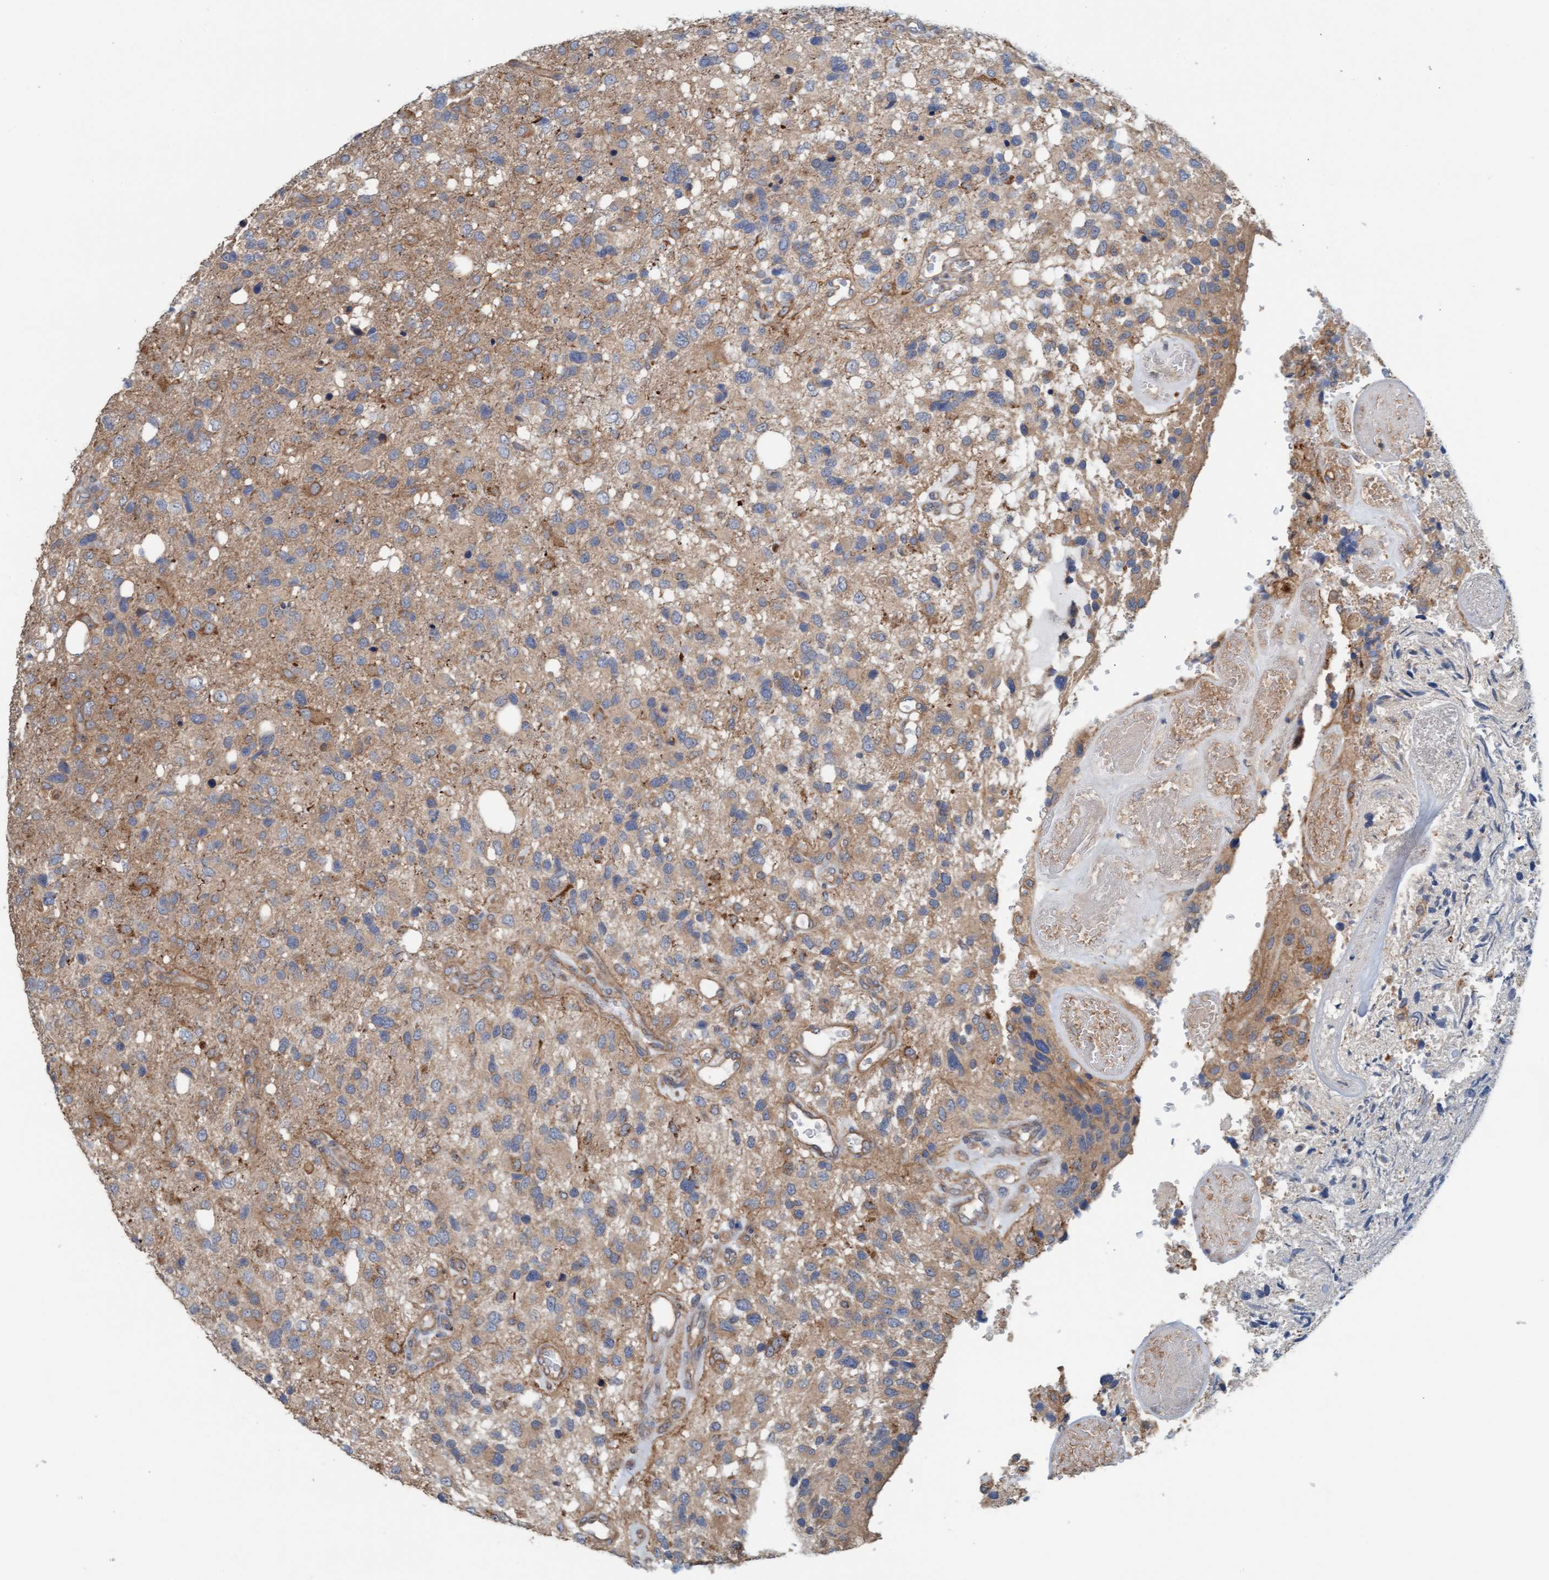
{"staining": {"intensity": "moderate", "quantity": "<25%", "location": "cytoplasmic/membranous"}, "tissue": "glioma", "cell_type": "Tumor cells", "image_type": "cancer", "snomed": [{"axis": "morphology", "description": "Glioma, malignant, High grade"}, {"axis": "topography", "description": "Brain"}], "caption": "High-power microscopy captured an IHC histopathology image of malignant glioma (high-grade), revealing moderate cytoplasmic/membranous staining in about <25% of tumor cells.", "gene": "UBAP1", "patient": {"sex": "female", "age": 58}}